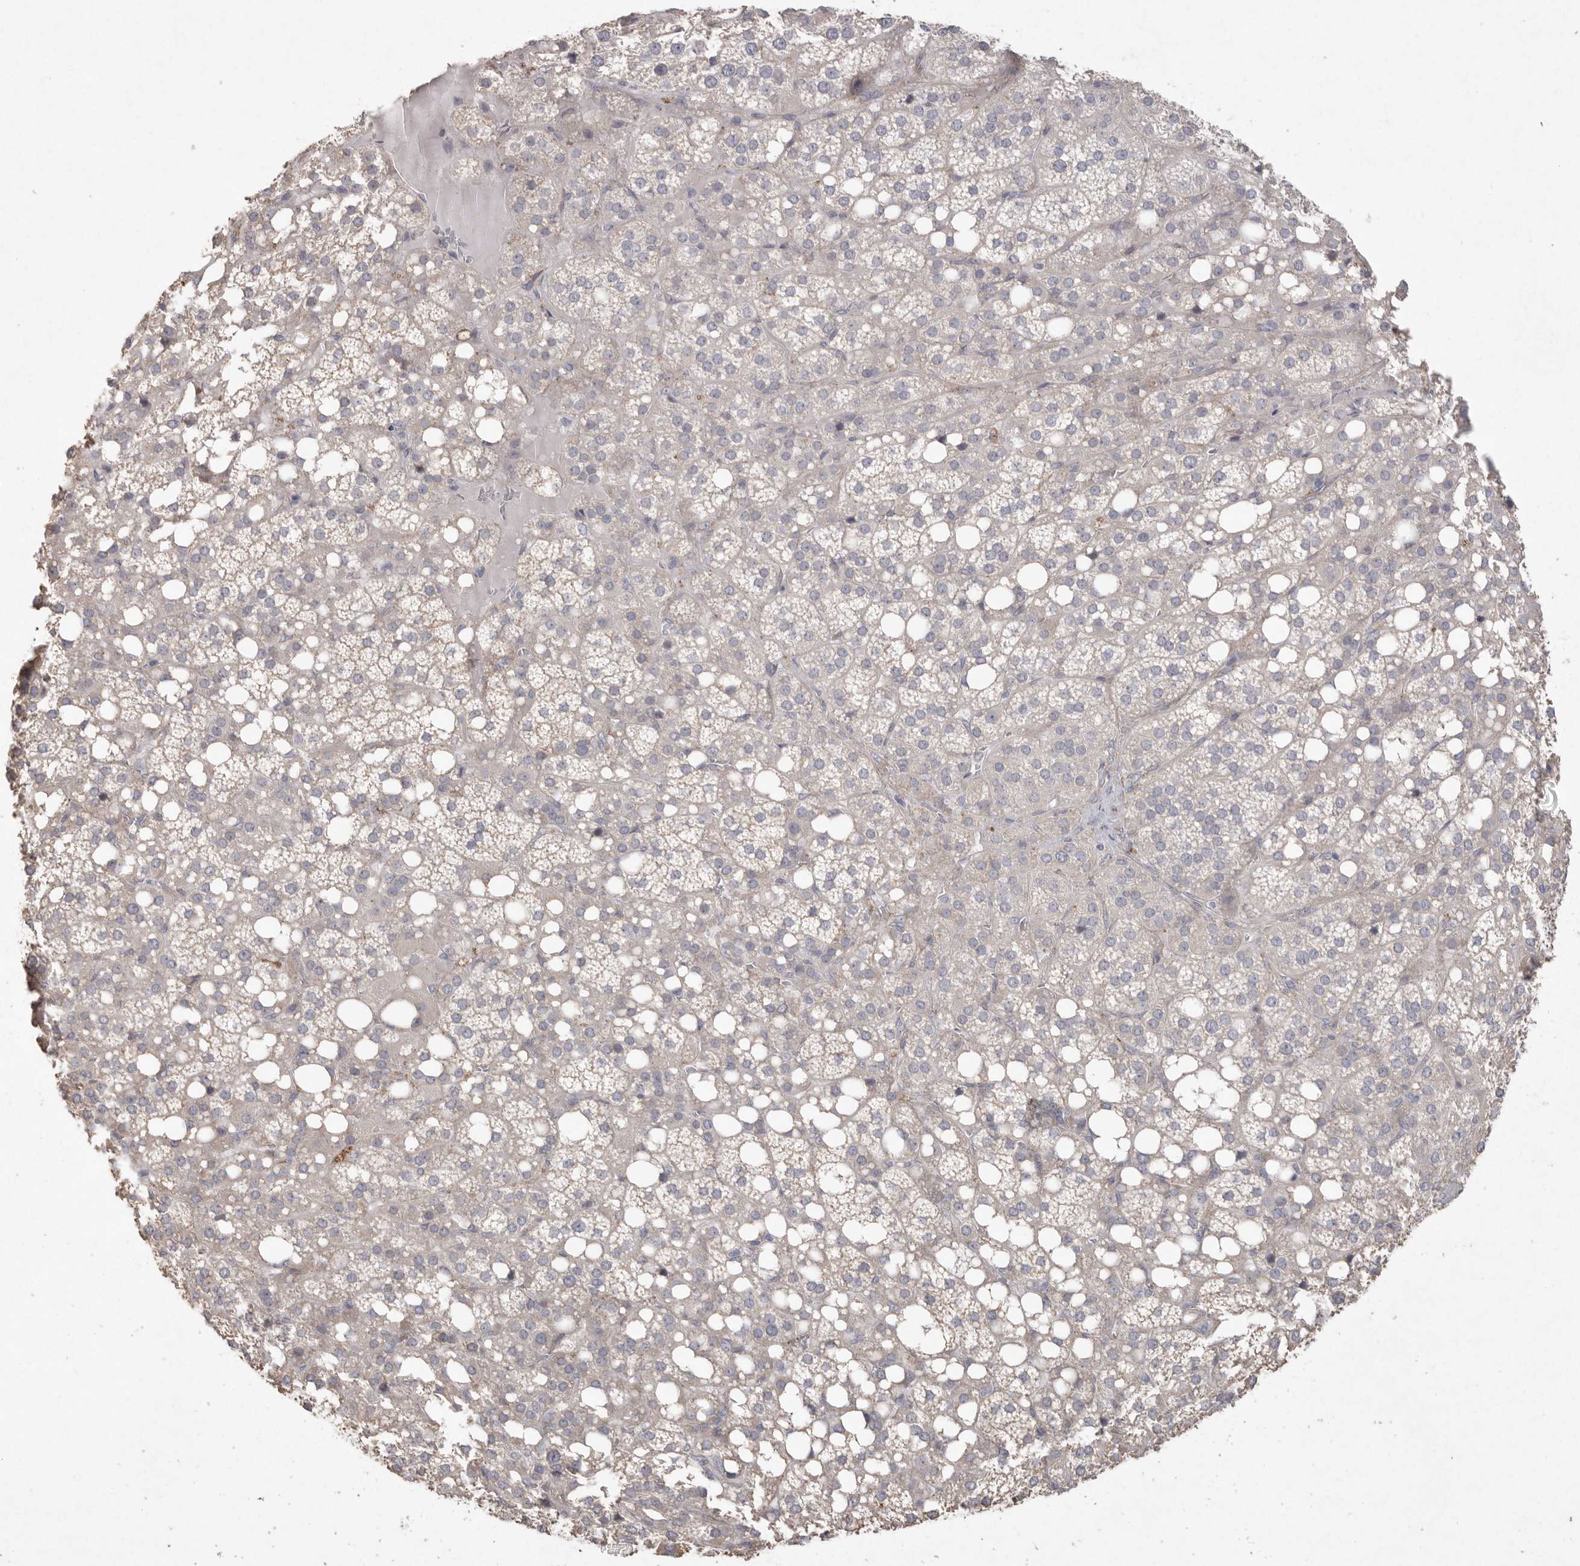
{"staining": {"intensity": "moderate", "quantity": "<25%", "location": "cytoplasmic/membranous"}, "tissue": "adrenal gland", "cell_type": "Glandular cells", "image_type": "normal", "snomed": [{"axis": "morphology", "description": "Normal tissue, NOS"}, {"axis": "topography", "description": "Adrenal gland"}], "caption": "This micrograph exhibits immunohistochemistry (IHC) staining of normal adrenal gland, with low moderate cytoplasmic/membranous staining in approximately <25% of glandular cells.", "gene": "VANGL2", "patient": {"sex": "female", "age": 59}}